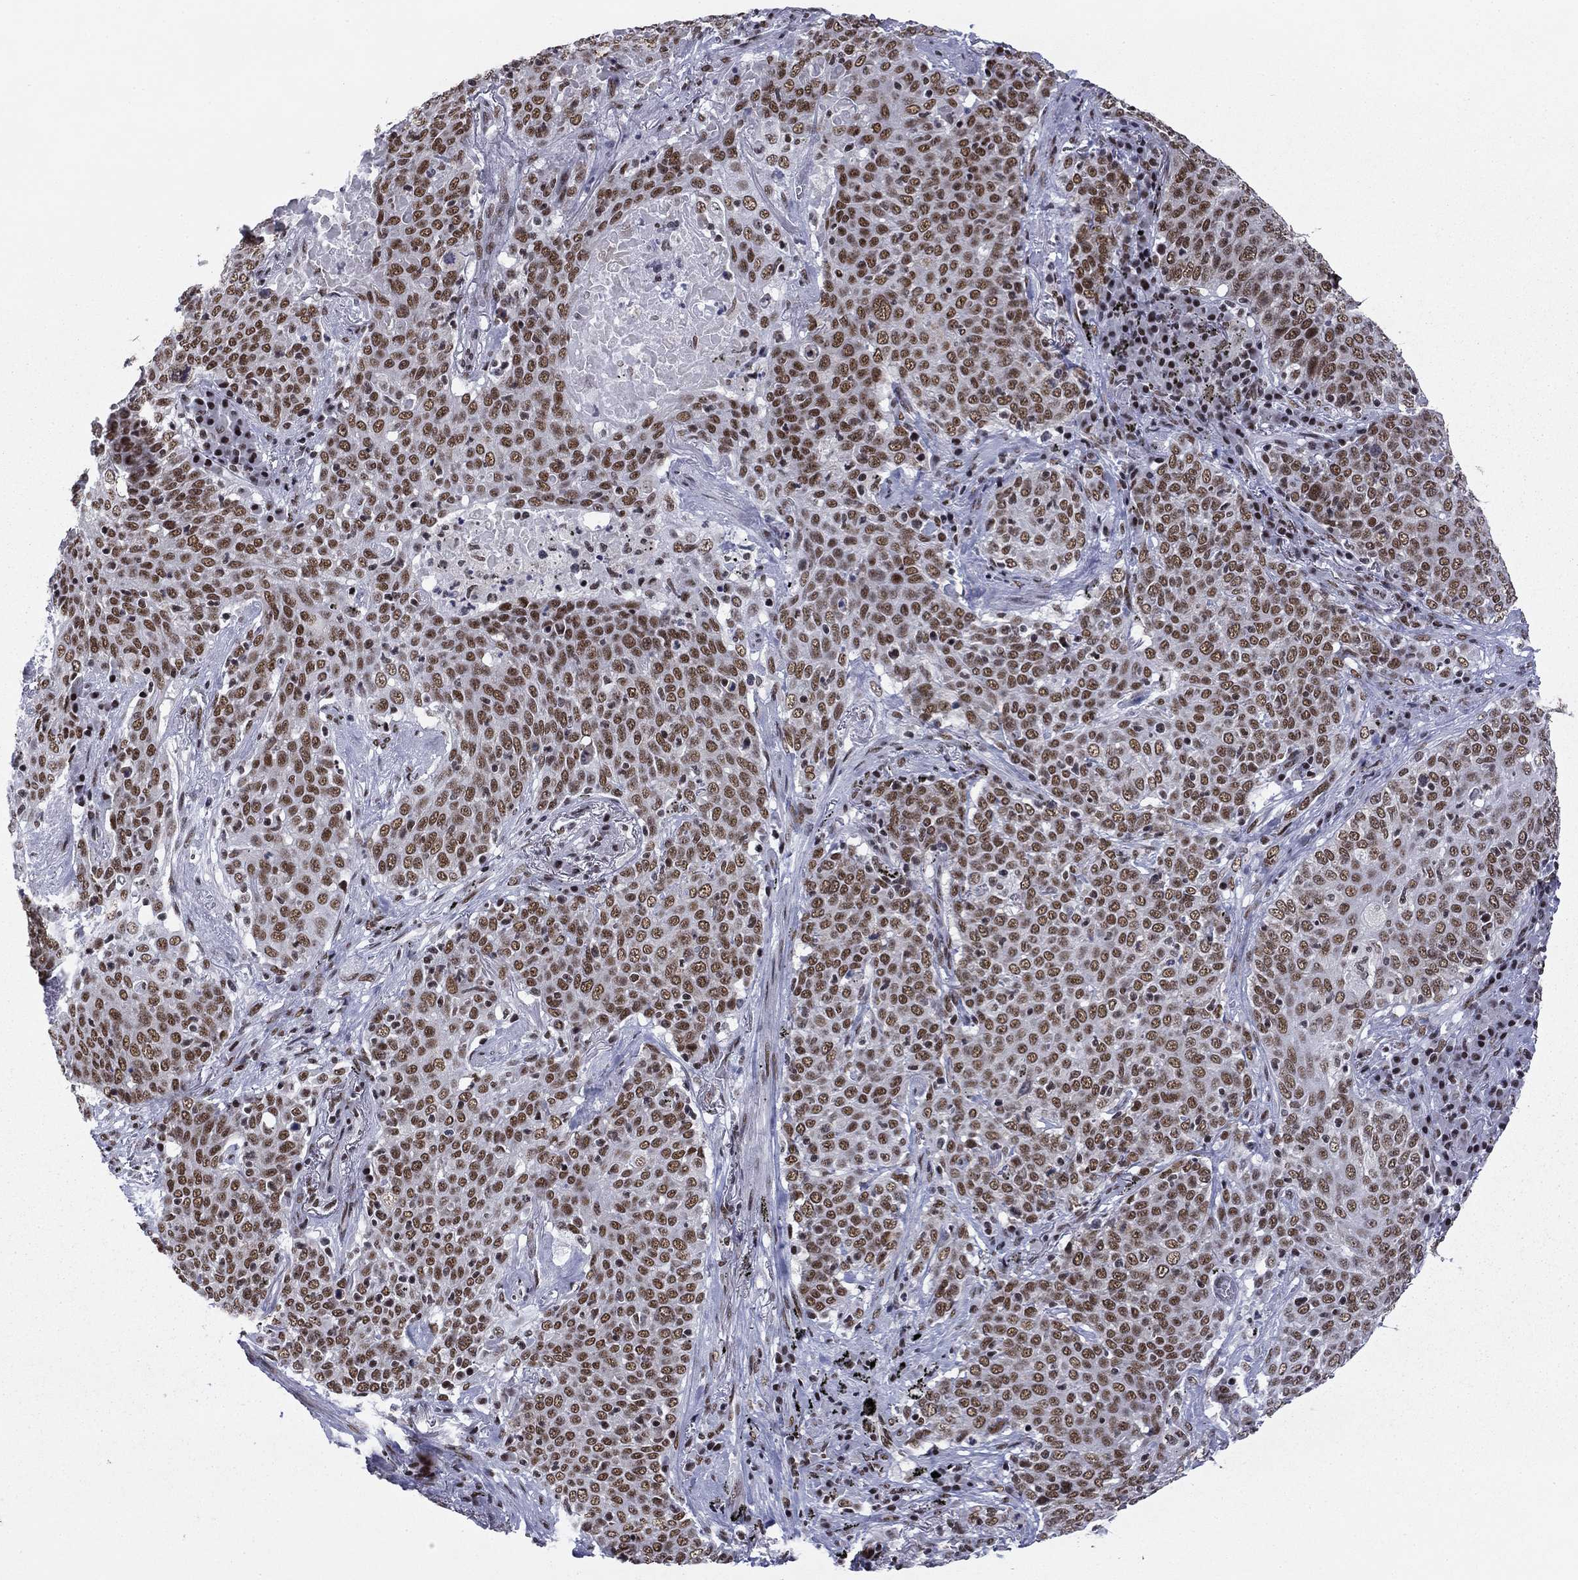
{"staining": {"intensity": "moderate", "quantity": "25%-75%", "location": "nuclear"}, "tissue": "lung cancer", "cell_type": "Tumor cells", "image_type": "cancer", "snomed": [{"axis": "morphology", "description": "Squamous cell carcinoma, NOS"}, {"axis": "topography", "description": "Lung"}], "caption": "A brown stain highlights moderate nuclear expression of a protein in human squamous cell carcinoma (lung) tumor cells. (Brightfield microscopy of DAB IHC at high magnification).", "gene": "ETV5", "patient": {"sex": "male", "age": 82}}